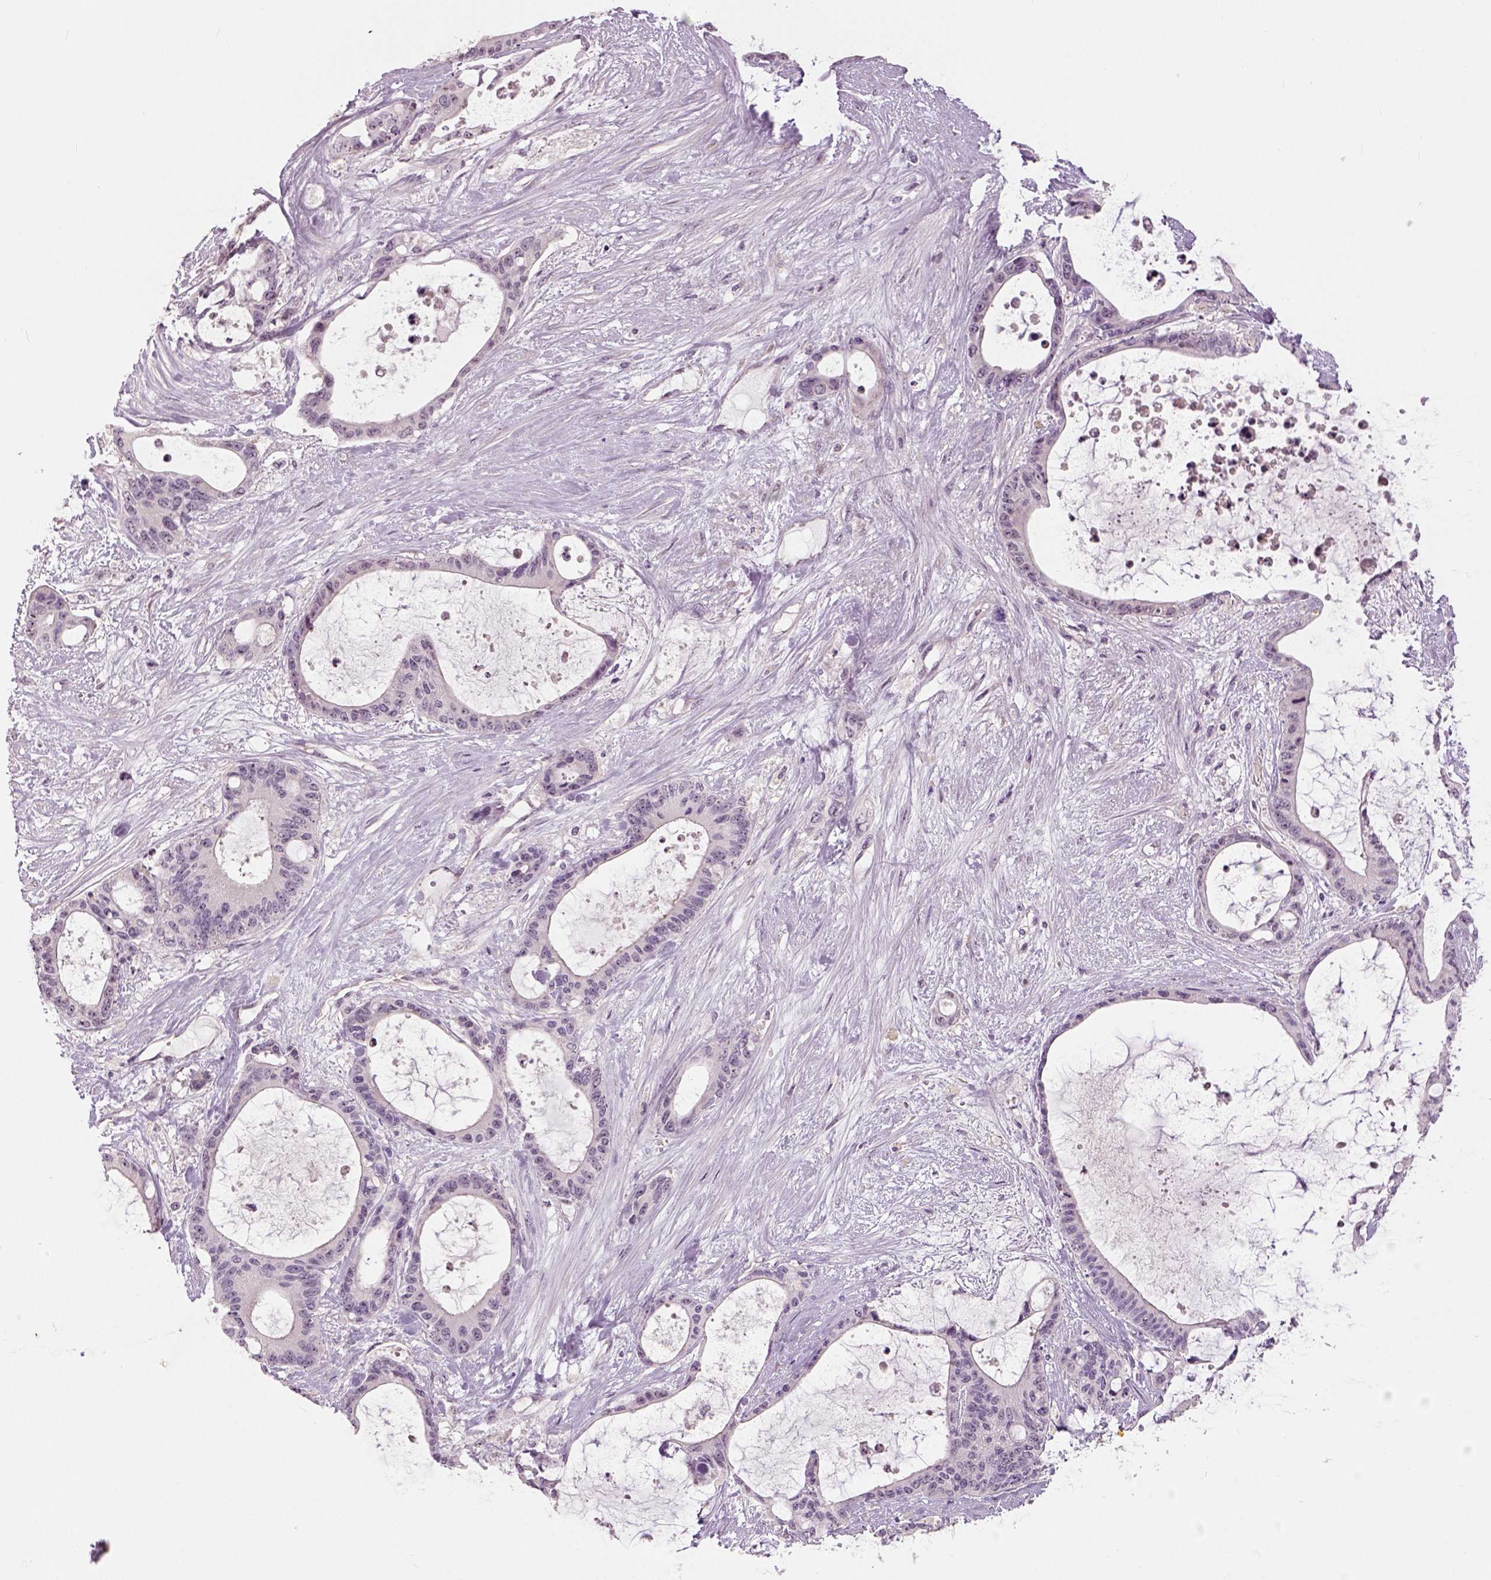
{"staining": {"intensity": "negative", "quantity": "none", "location": "none"}, "tissue": "liver cancer", "cell_type": "Tumor cells", "image_type": "cancer", "snomed": [{"axis": "morphology", "description": "Normal tissue, NOS"}, {"axis": "morphology", "description": "Cholangiocarcinoma"}, {"axis": "topography", "description": "Liver"}, {"axis": "topography", "description": "Peripheral nerve tissue"}], "caption": "Image shows no significant protein positivity in tumor cells of cholangiocarcinoma (liver). Nuclei are stained in blue.", "gene": "NECAB1", "patient": {"sex": "female", "age": 73}}